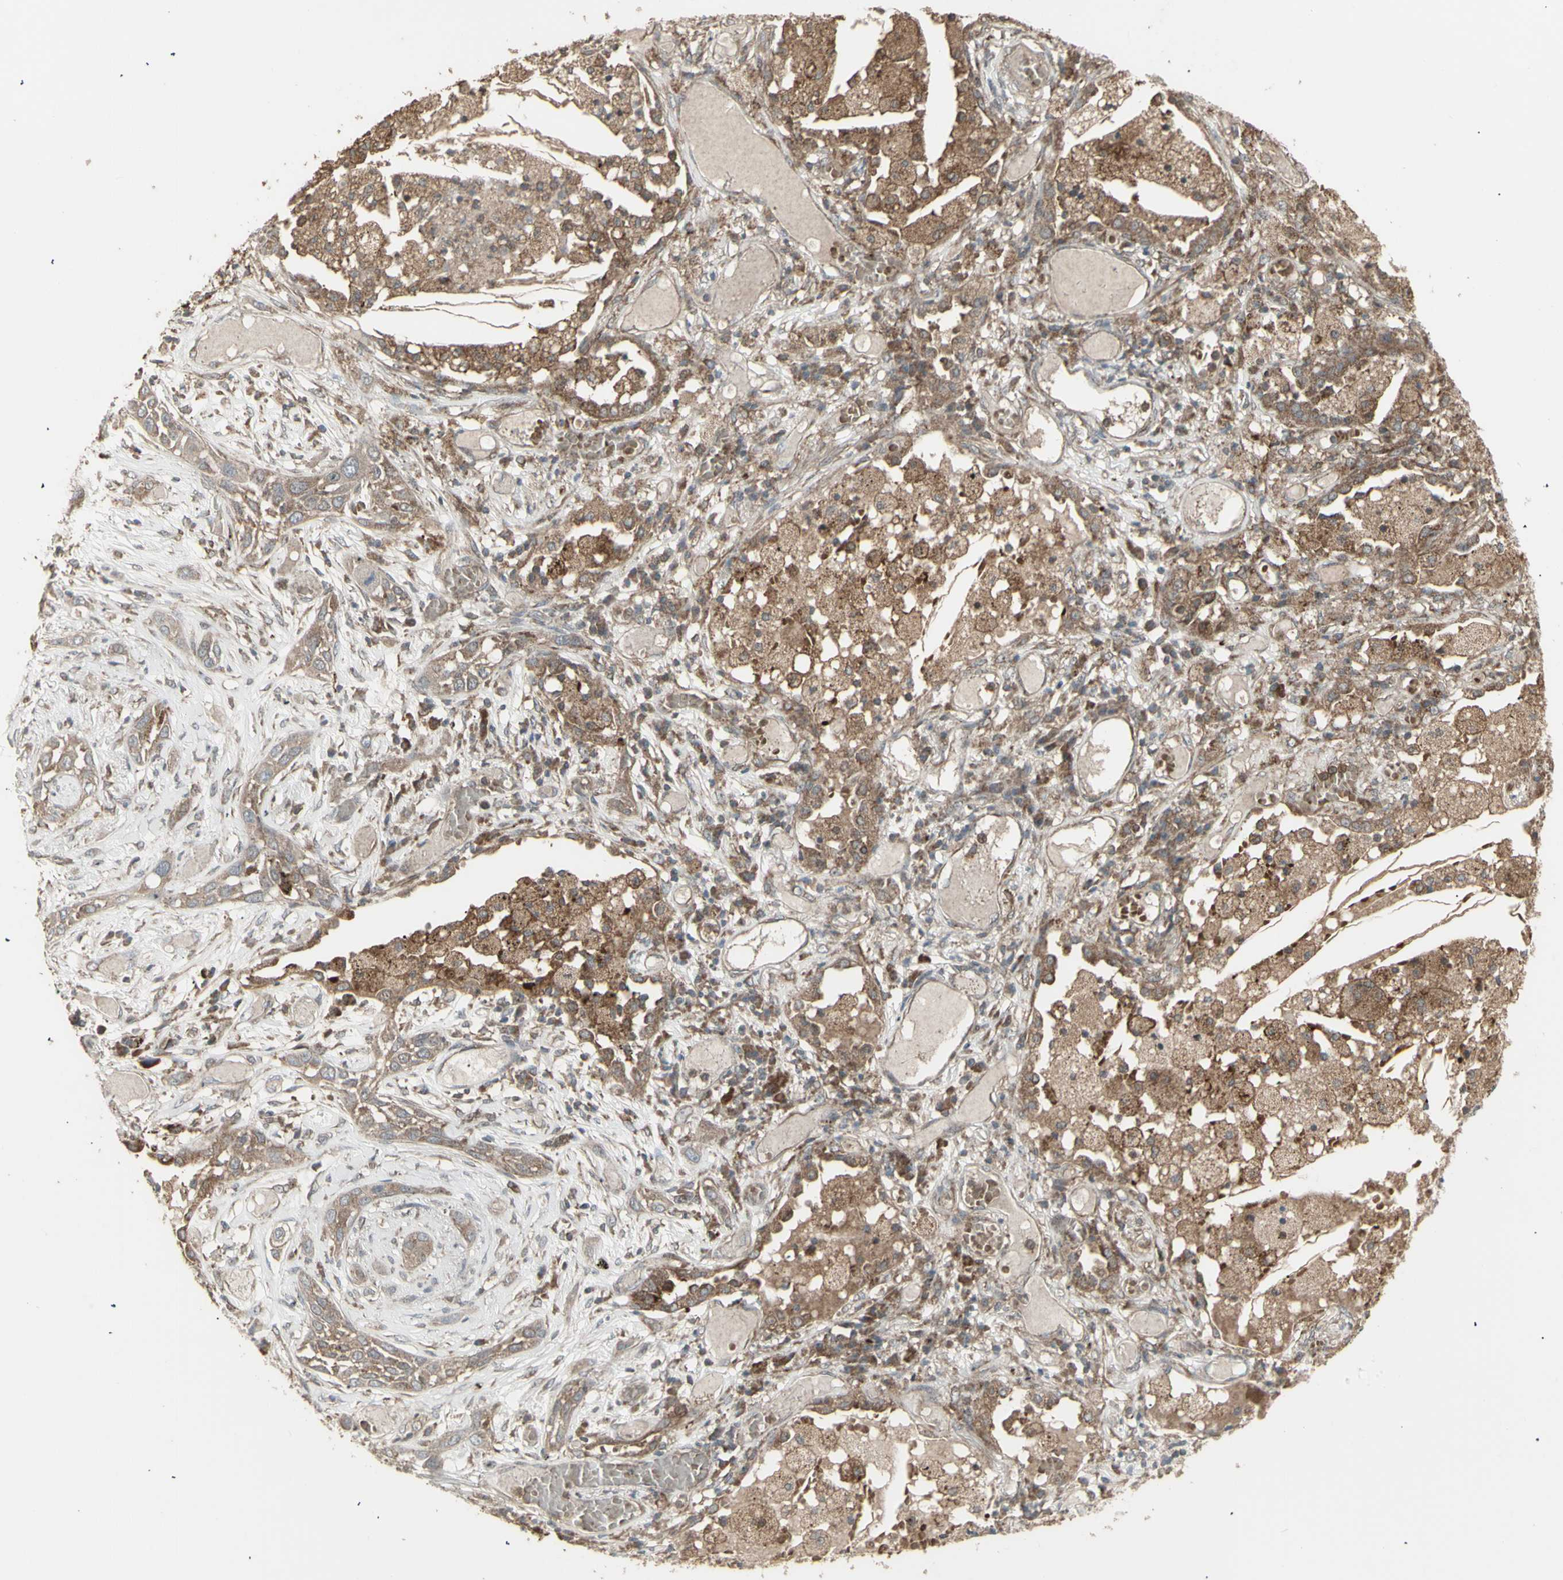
{"staining": {"intensity": "moderate", "quantity": ">75%", "location": "cytoplasmic/membranous"}, "tissue": "lung cancer", "cell_type": "Tumor cells", "image_type": "cancer", "snomed": [{"axis": "morphology", "description": "Squamous cell carcinoma, NOS"}, {"axis": "topography", "description": "Lung"}], "caption": "DAB (3,3'-diaminobenzidine) immunohistochemical staining of human lung cancer (squamous cell carcinoma) shows moderate cytoplasmic/membranous protein expression in about >75% of tumor cells. (Stains: DAB (3,3'-diaminobenzidine) in brown, nuclei in blue, Microscopy: brightfield microscopy at high magnification).", "gene": "RNASEL", "patient": {"sex": "male", "age": 71}}